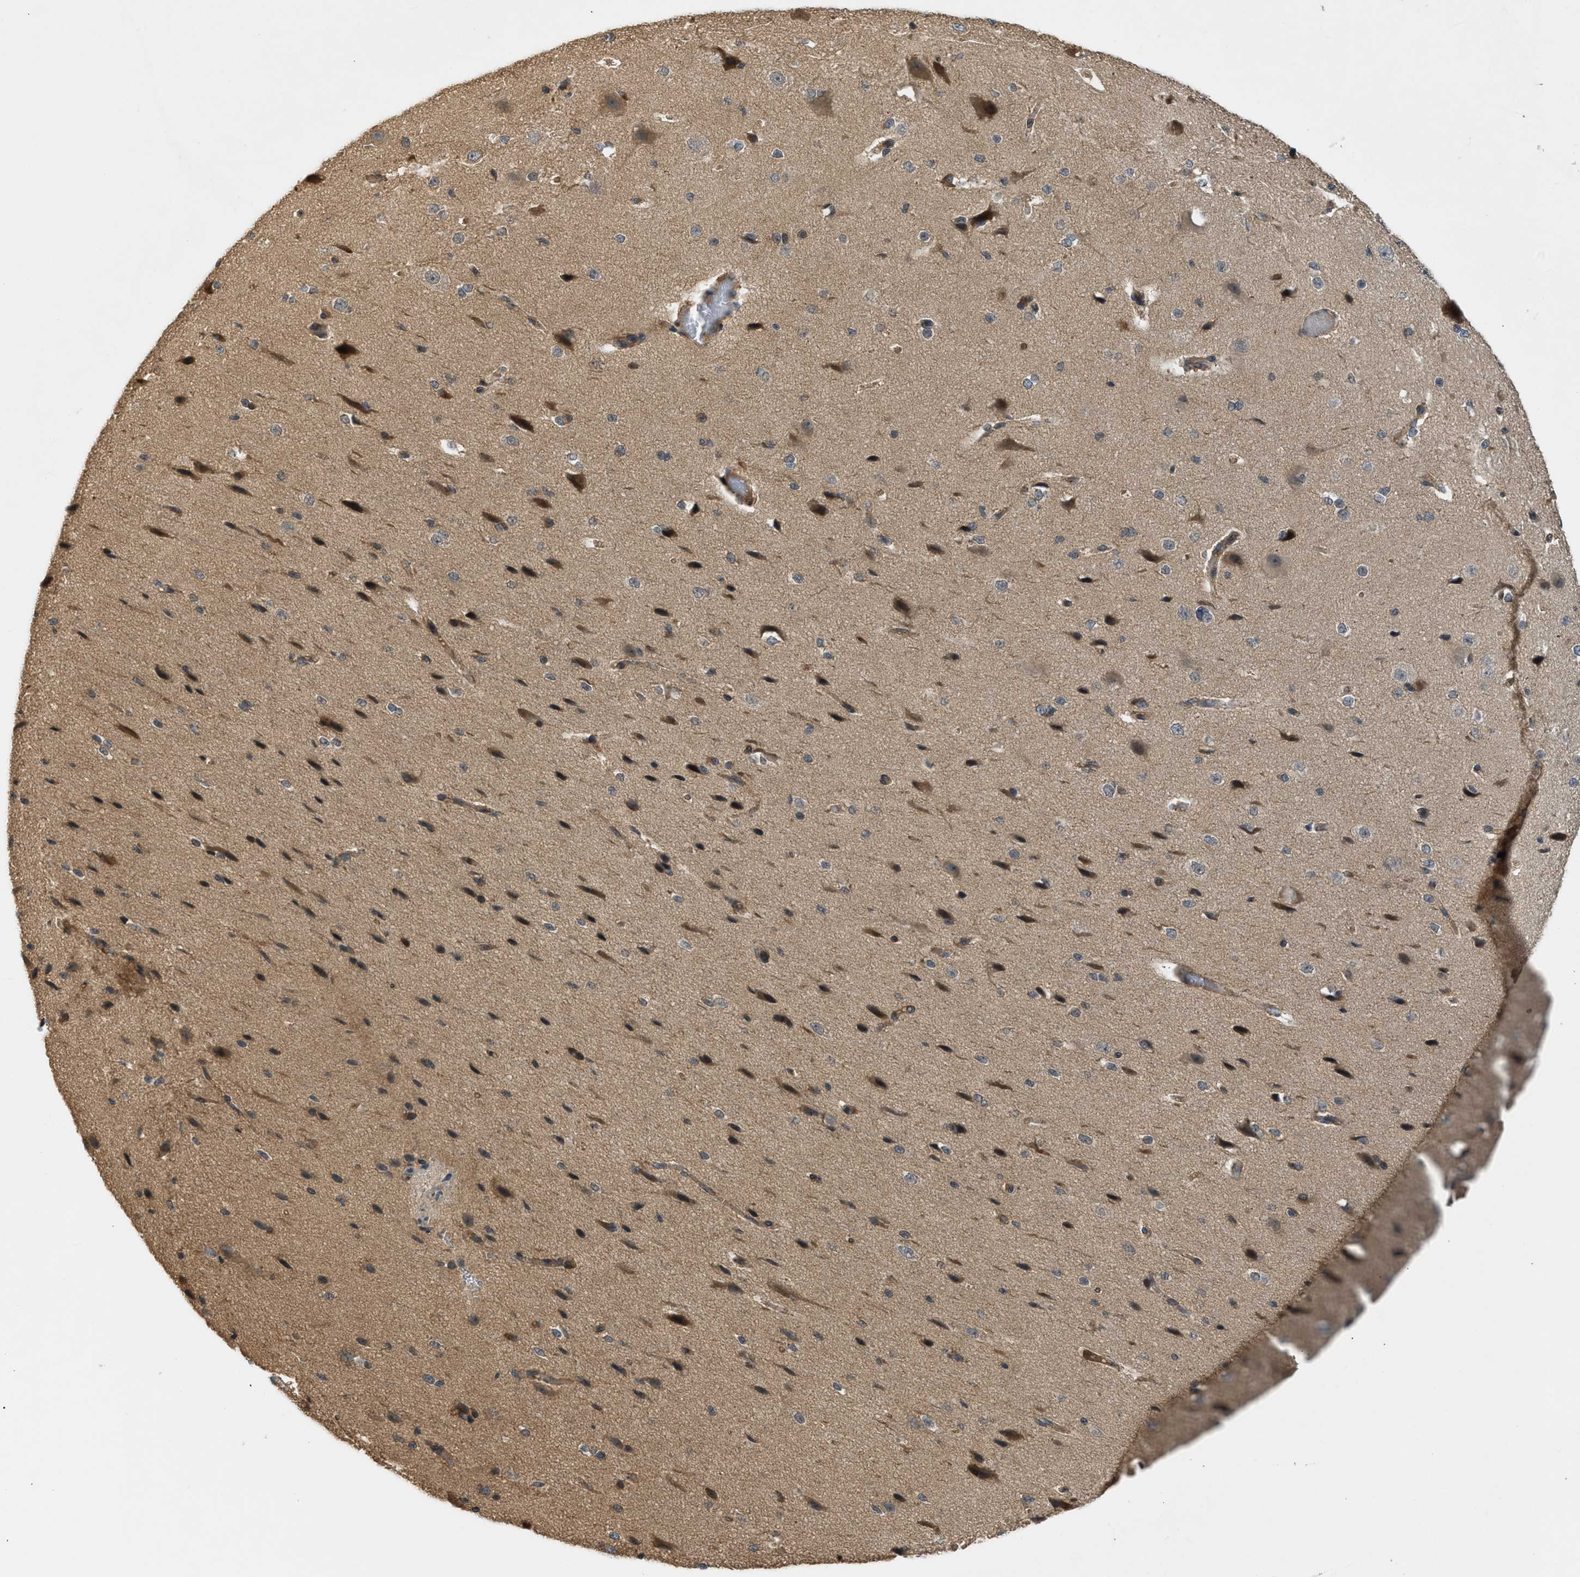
{"staining": {"intensity": "negative", "quantity": "none", "location": "none"}, "tissue": "cerebral cortex", "cell_type": "Endothelial cells", "image_type": "normal", "snomed": [{"axis": "morphology", "description": "Normal tissue, NOS"}, {"axis": "morphology", "description": "Developmental malformation"}, {"axis": "topography", "description": "Cerebral cortex"}], "caption": "DAB (3,3'-diaminobenzidine) immunohistochemical staining of normal cerebral cortex shows no significant expression in endothelial cells. The staining is performed using DAB (3,3'-diaminobenzidine) brown chromogen with nuclei counter-stained in using hematoxylin.", "gene": "ADCY8", "patient": {"sex": "female", "age": 30}}